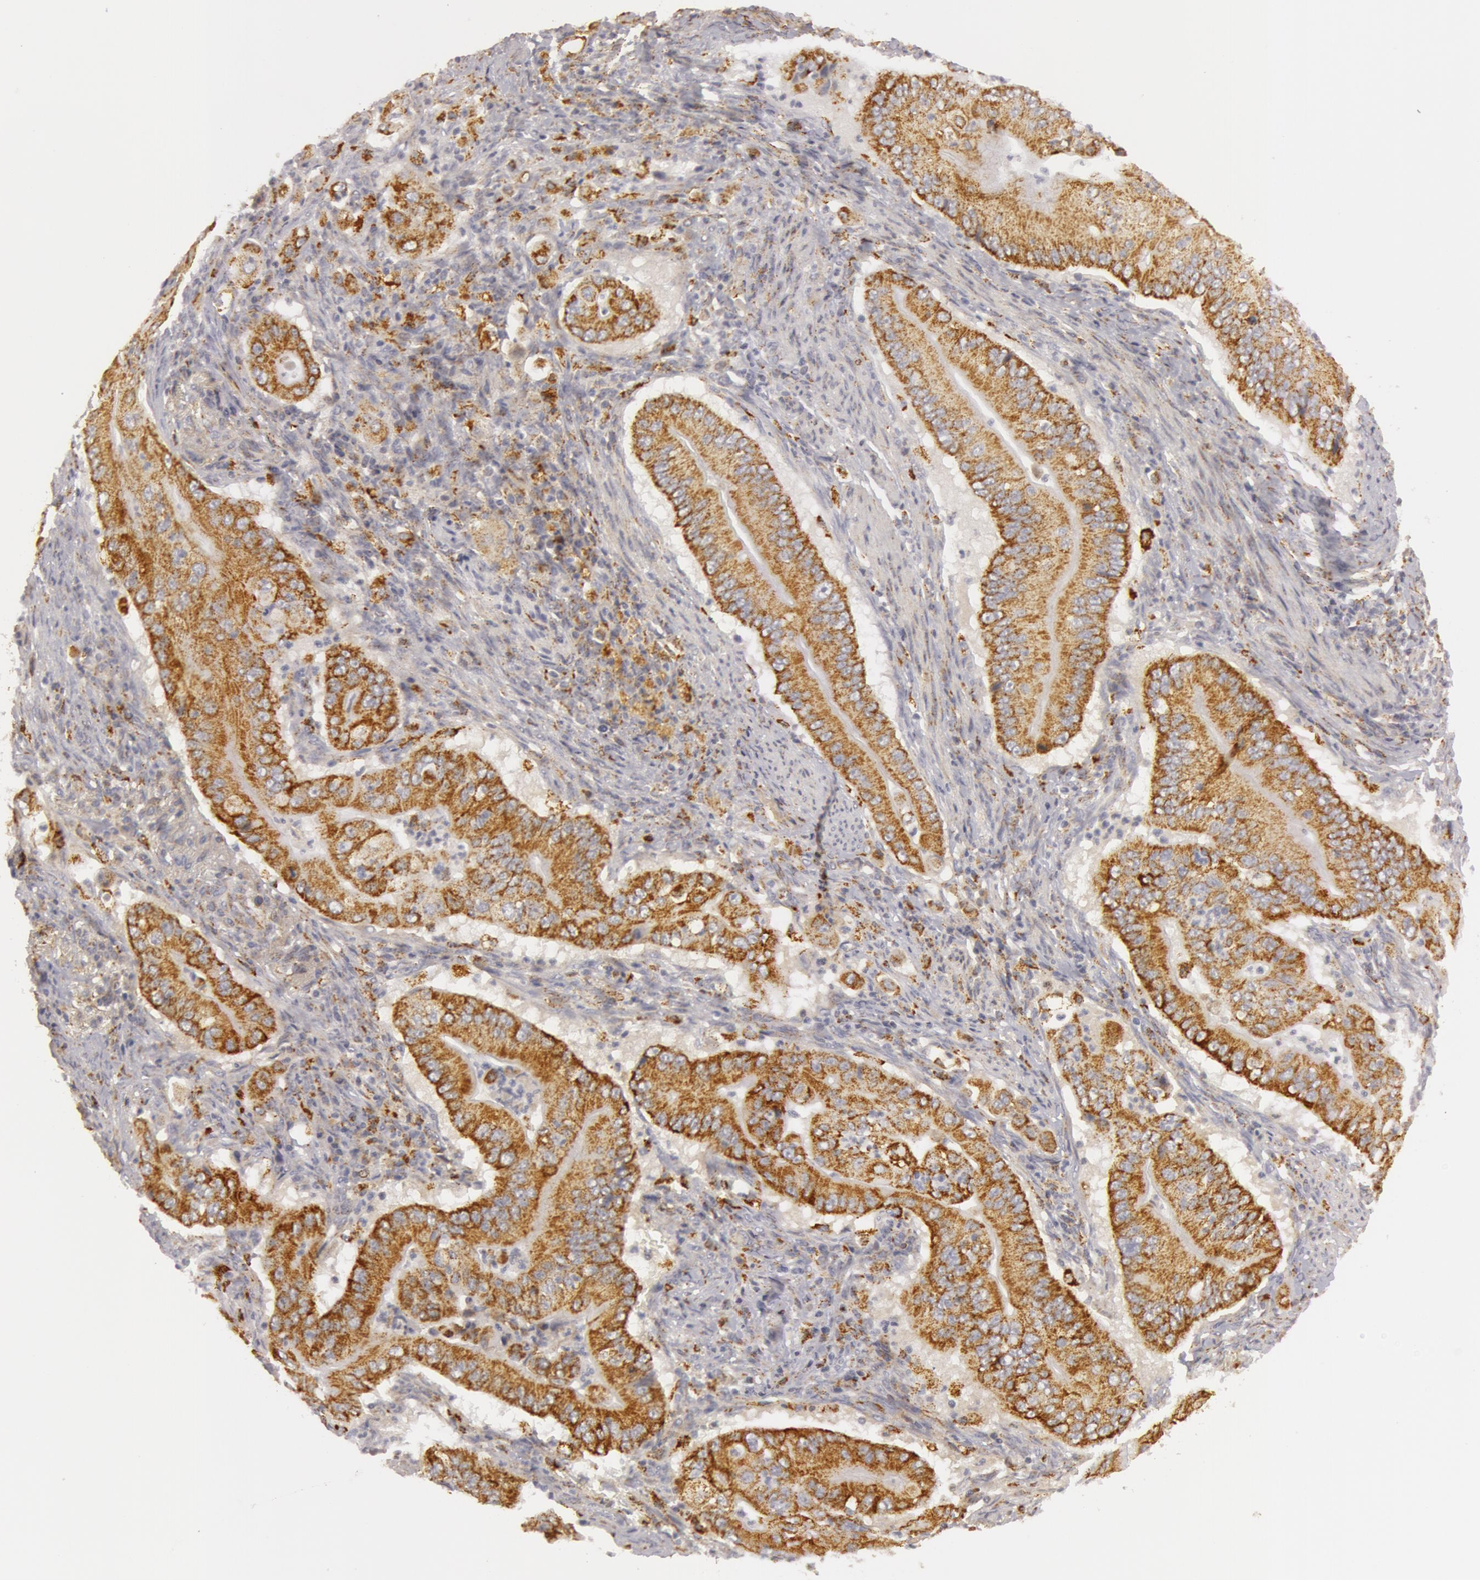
{"staining": {"intensity": "strong", "quantity": ">75%", "location": "cytoplasmic/membranous"}, "tissue": "pancreatic cancer", "cell_type": "Tumor cells", "image_type": "cancer", "snomed": [{"axis": "morphology", "description": "Adenocarcinoma, NOS"}, {"axis": "topography", "description": "Pancreas"}], "caption": "Human adenocarcinoma (pancreatic) stained for a protein (brown) exhibits strong cytoplasmic/membranous positive staining in approximately >75% of tumor cells.", "gene": "C7", "patient": {"sex": "male", "age": 62}}